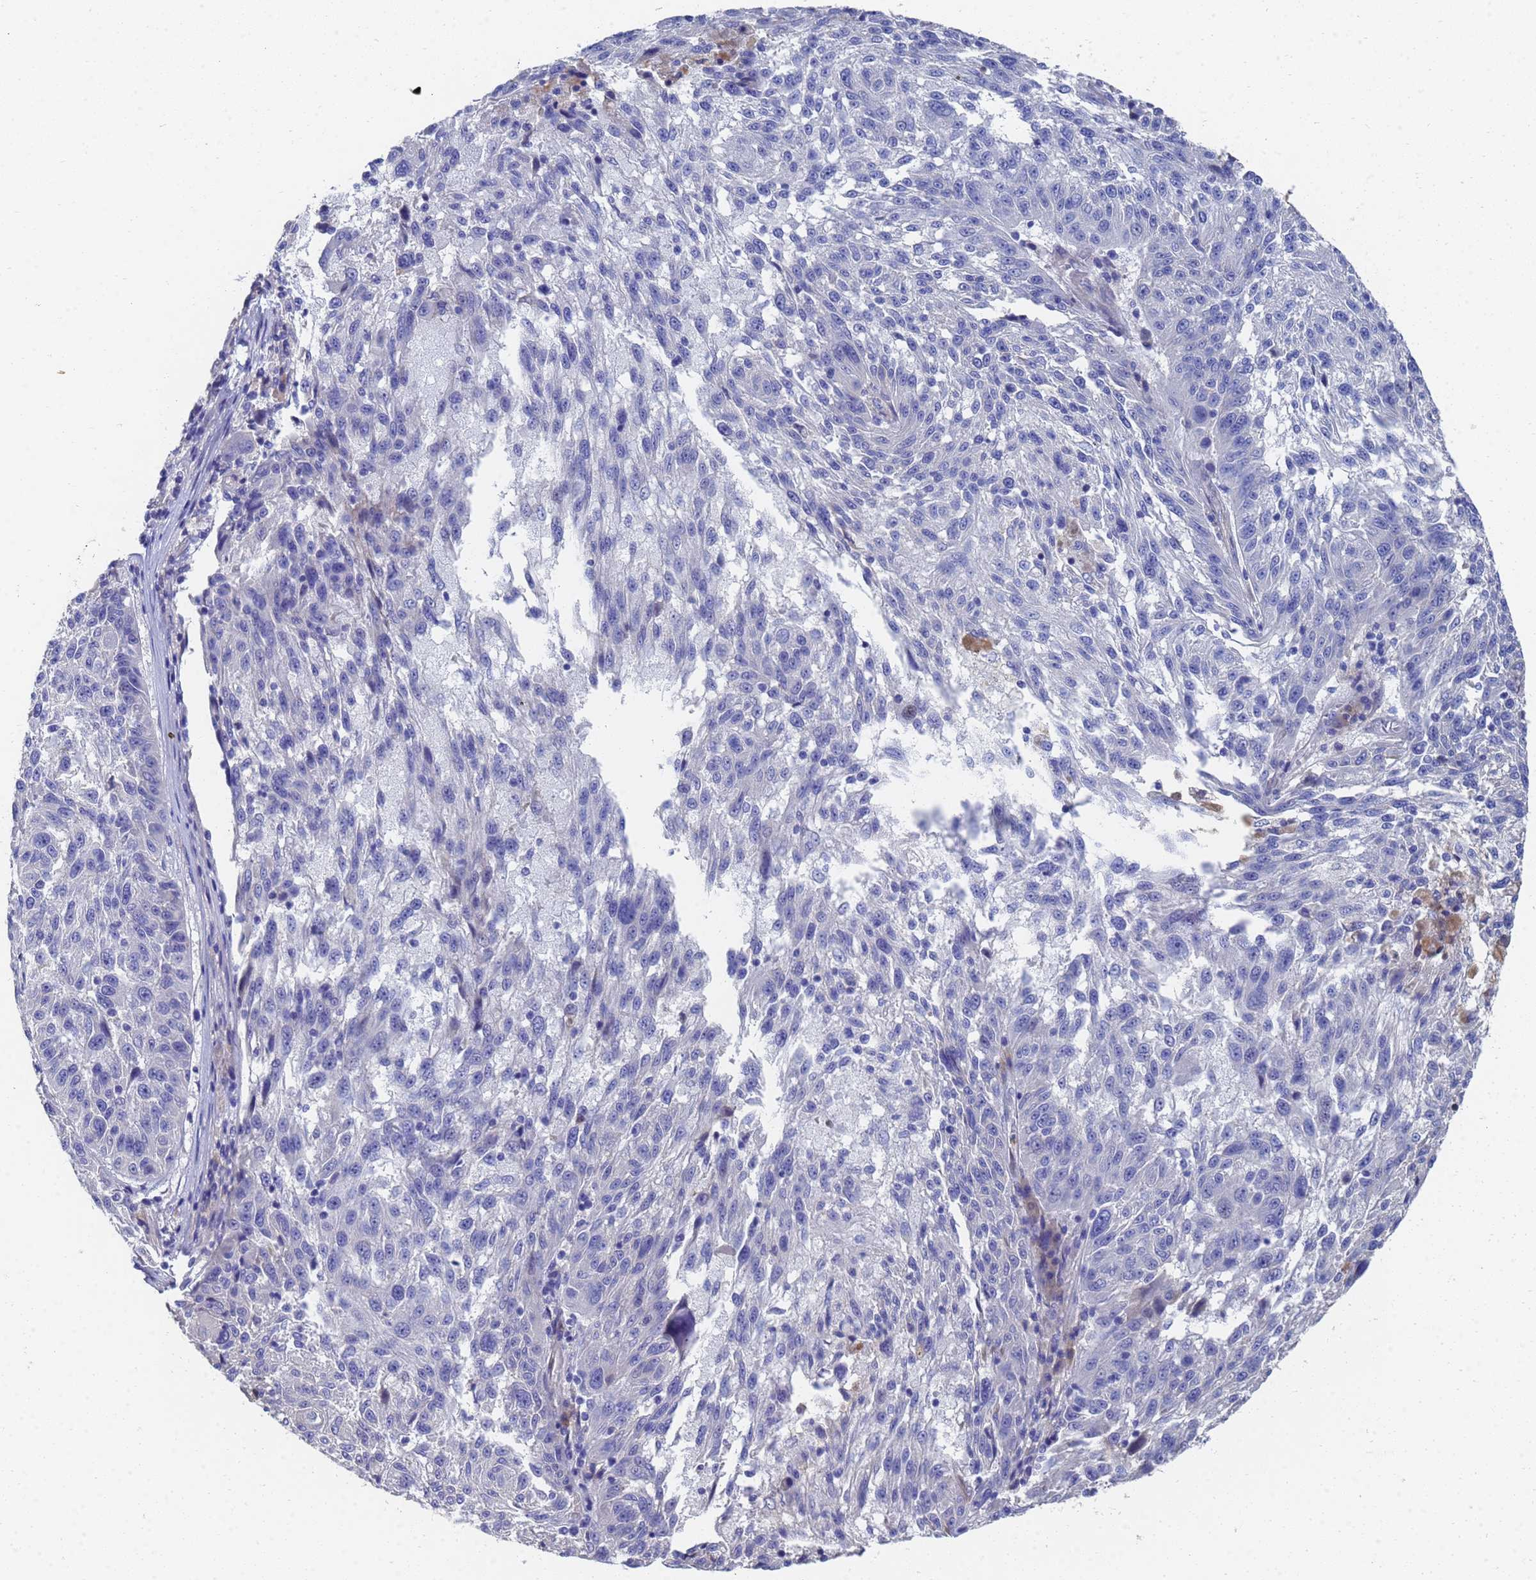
{"staining": {"intensity": "negative", "quantity": "none", "location": "none"}, "tissue": "melanoma", "cell_type": "Tumor cells", "image_type": "cancer", "snomed": [{"axis": "morphology", "description": "Malignant melanoma, NOS"}, {"axis": "topography", "description": "Skin"}], "caption": "Malignant melanoma was stained to show a protein in brown. There is no significant staining in tumor cells.", "gene": "LBX2", "patient": {"sex": "male", "age": 53}}